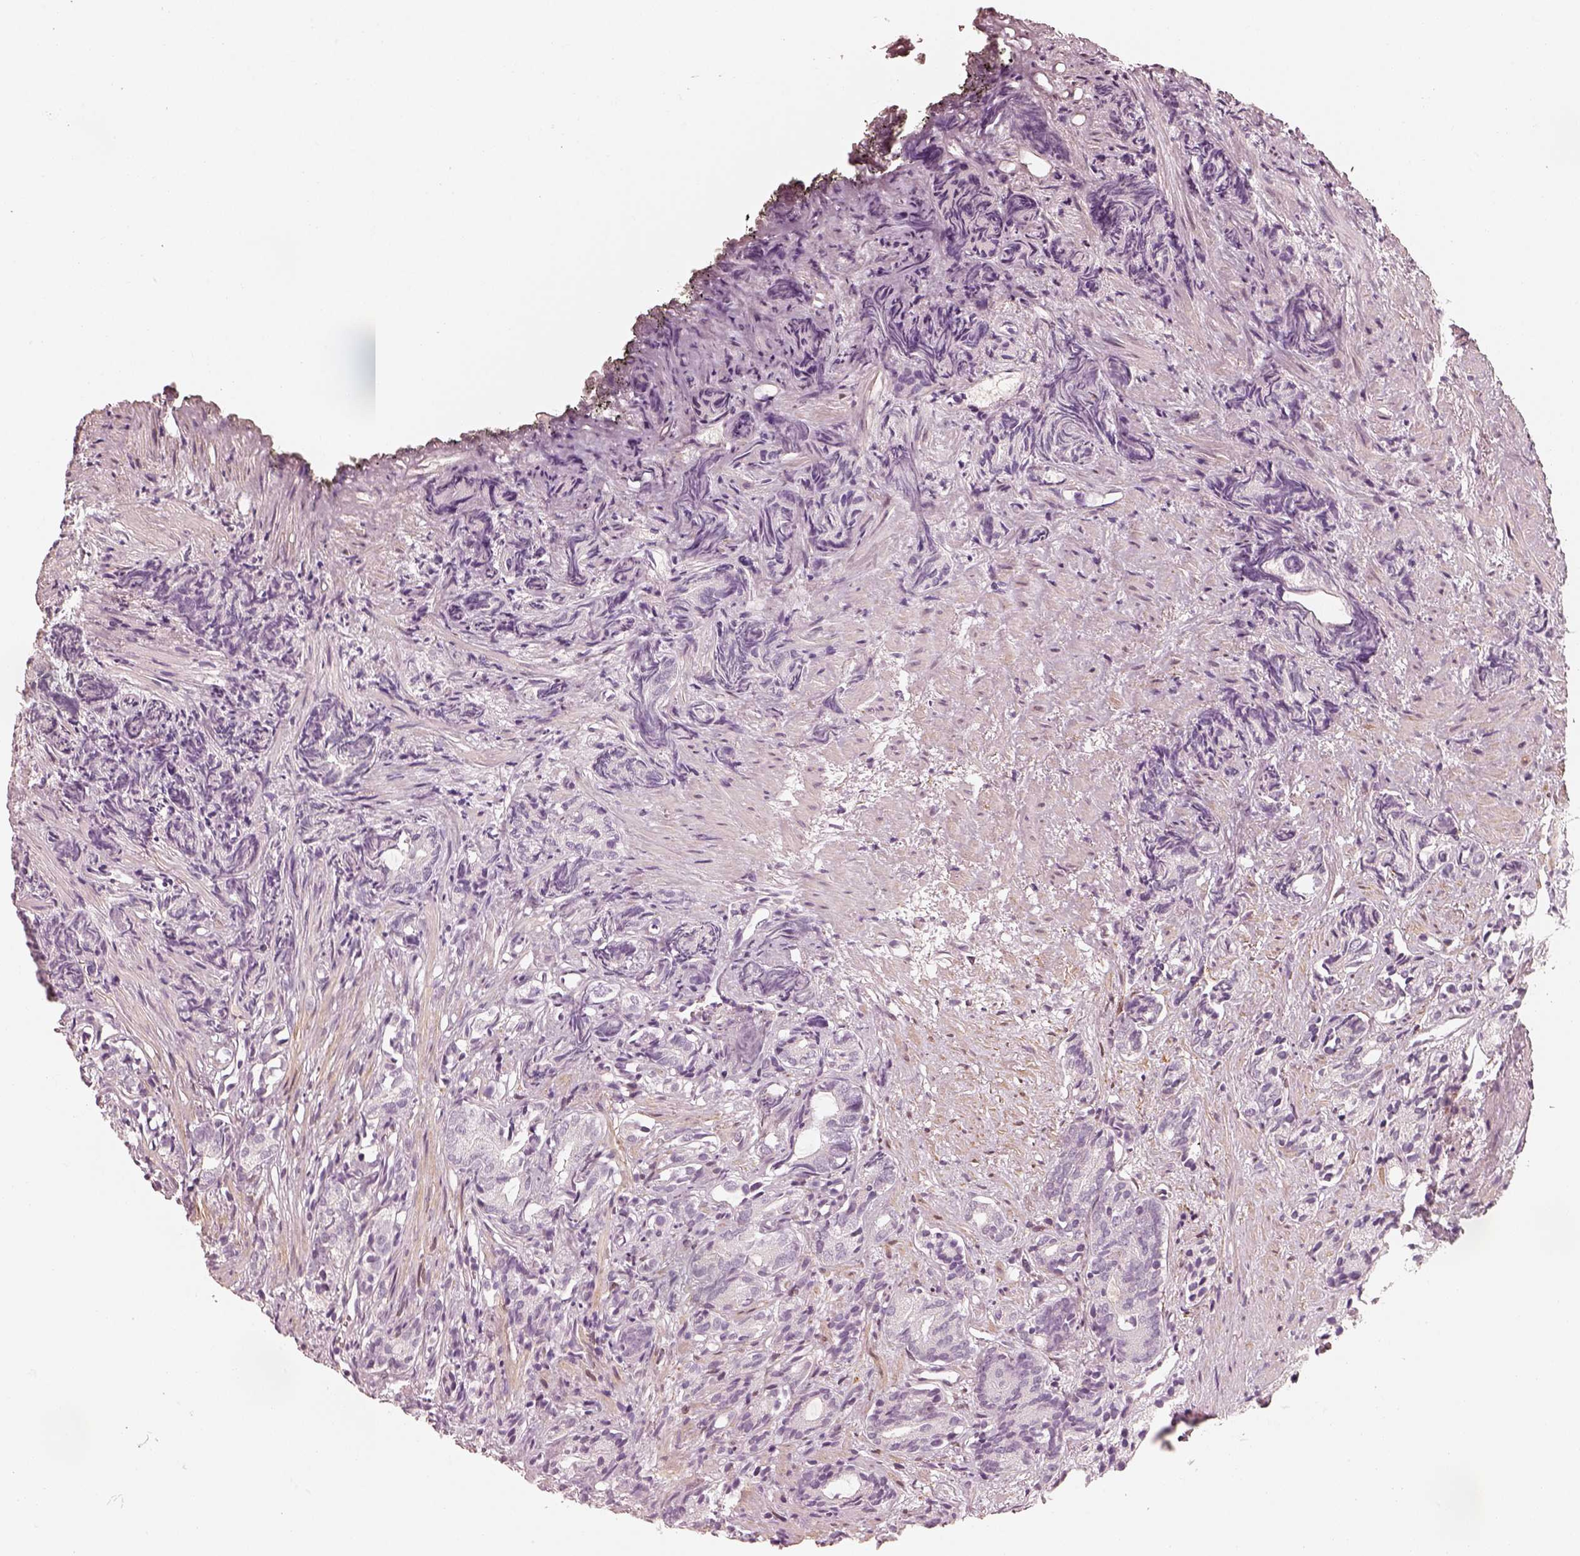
{"staining": {"intensity": "negative", "quantity": "none", "location": "none"}, "tissue": "prostate cancer", "cell_type": "Tumor cells", "image_type": "cancer", "snomed": [{"axis": "morphology", "description": "Adenocarcinoma, High grade"}, {"axis": "topography", "description": "Prostate"}], "caption": "A high-resolution histopathology image shows IHC staining of prostate high-grade adenocarcinoma, which reveals no significant positivity in tumor cells.", "gene": "RS1", "patient": {"sex": "male", "age": 84}}